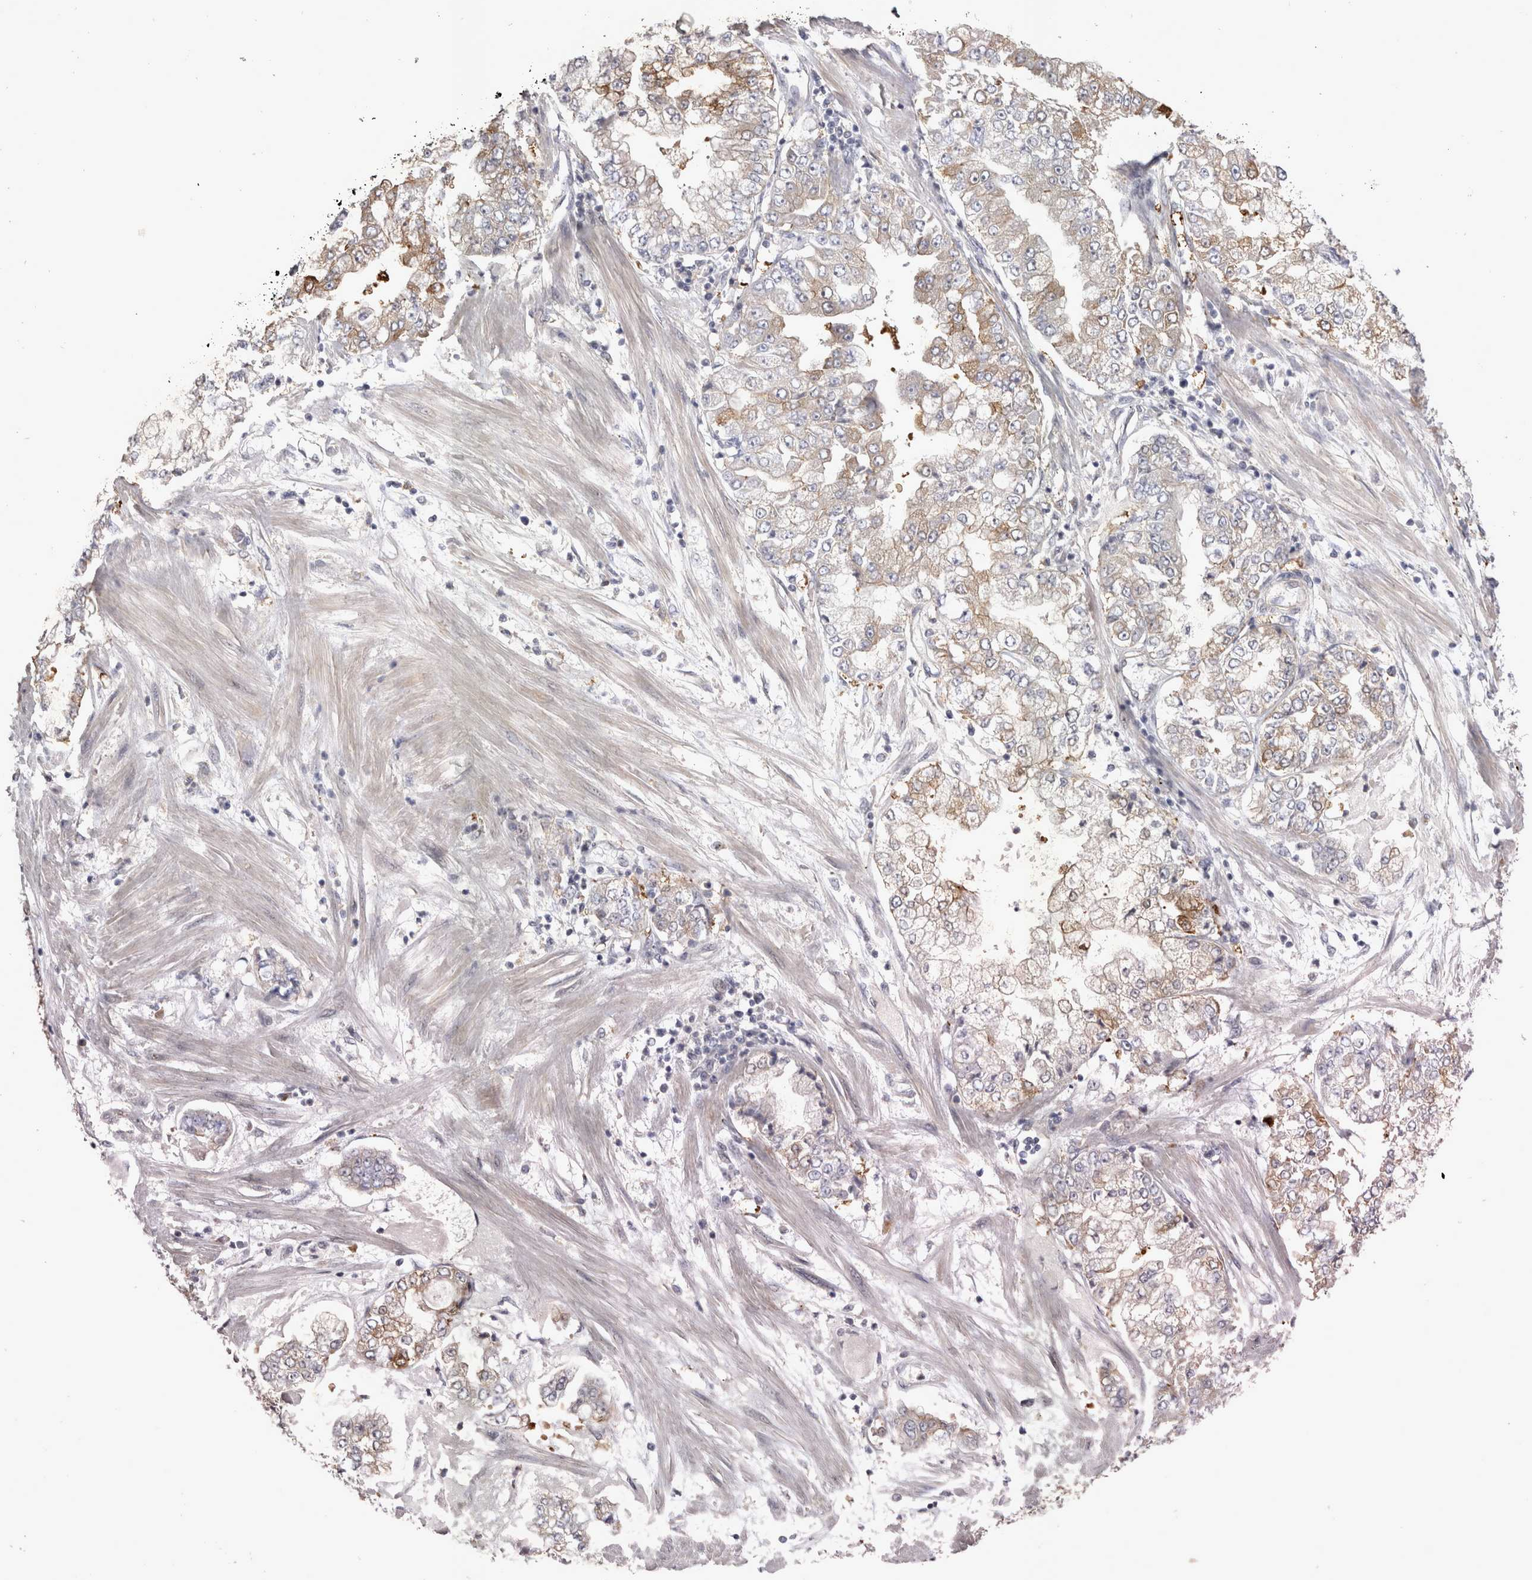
{"staining": {"intensity": "weak", "quantity": "25%-75%", "location": "cytoplasmic/membranous"}, "tissue": "stomach cancer", "cell_type": "Tumor cells", "image_type": "cancer", "snomed": [{"axis": "morphology", "description": "Adenocarcinoma, NOS"}, {"axis": "topography", "description": "Stomach"}], "caption": "Protein expression analysis of human adenocarcinoma (stomach) reveals weak cytoplasmic/membranous positivity in about 25%-75% of tumor cells.", "gene": "CTBS", "patient": {"sex": "male", "age": 76}}